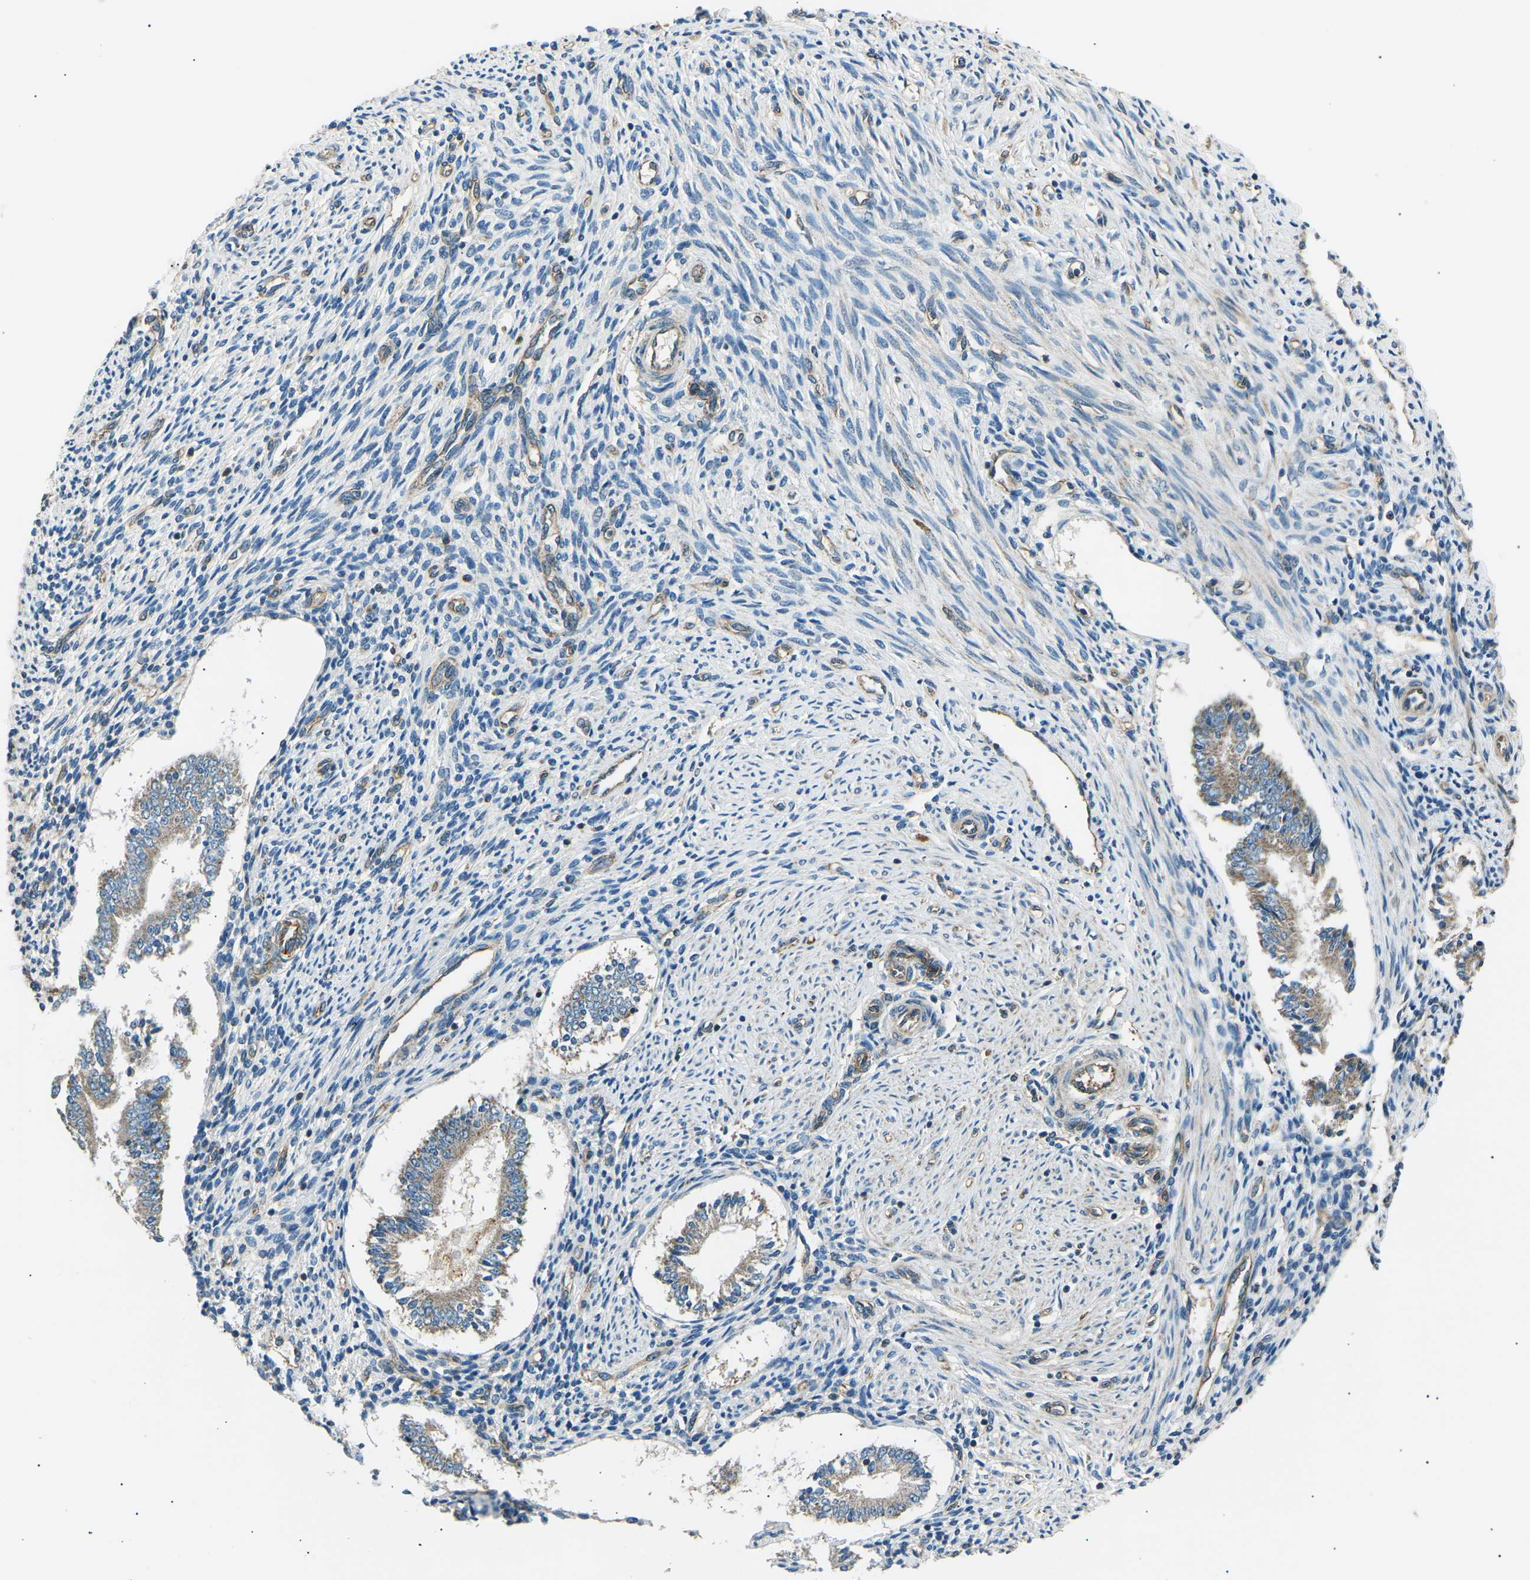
{"staining": {"intensity": "negative", "quantity": "none", "location": "none"}, "tissue": "endometrium", "cell_type": "Cells in endometrial stroma", "image_type": "normal", "snomed": [{"axis": "morphology", "description": "Normal tissue, NOS"}, {"axis": "topography", "description": "Endometrium"}], "caption": "Immunohistochemical staining of unremarkable endometrium exhibits no significant staining in cells in endometrial stroma. (DAB immunohistochemistry (IHC) with hematoxylin counter stain).", "gene": "SLK", "patient": {"sex": "female", "age": 42}}